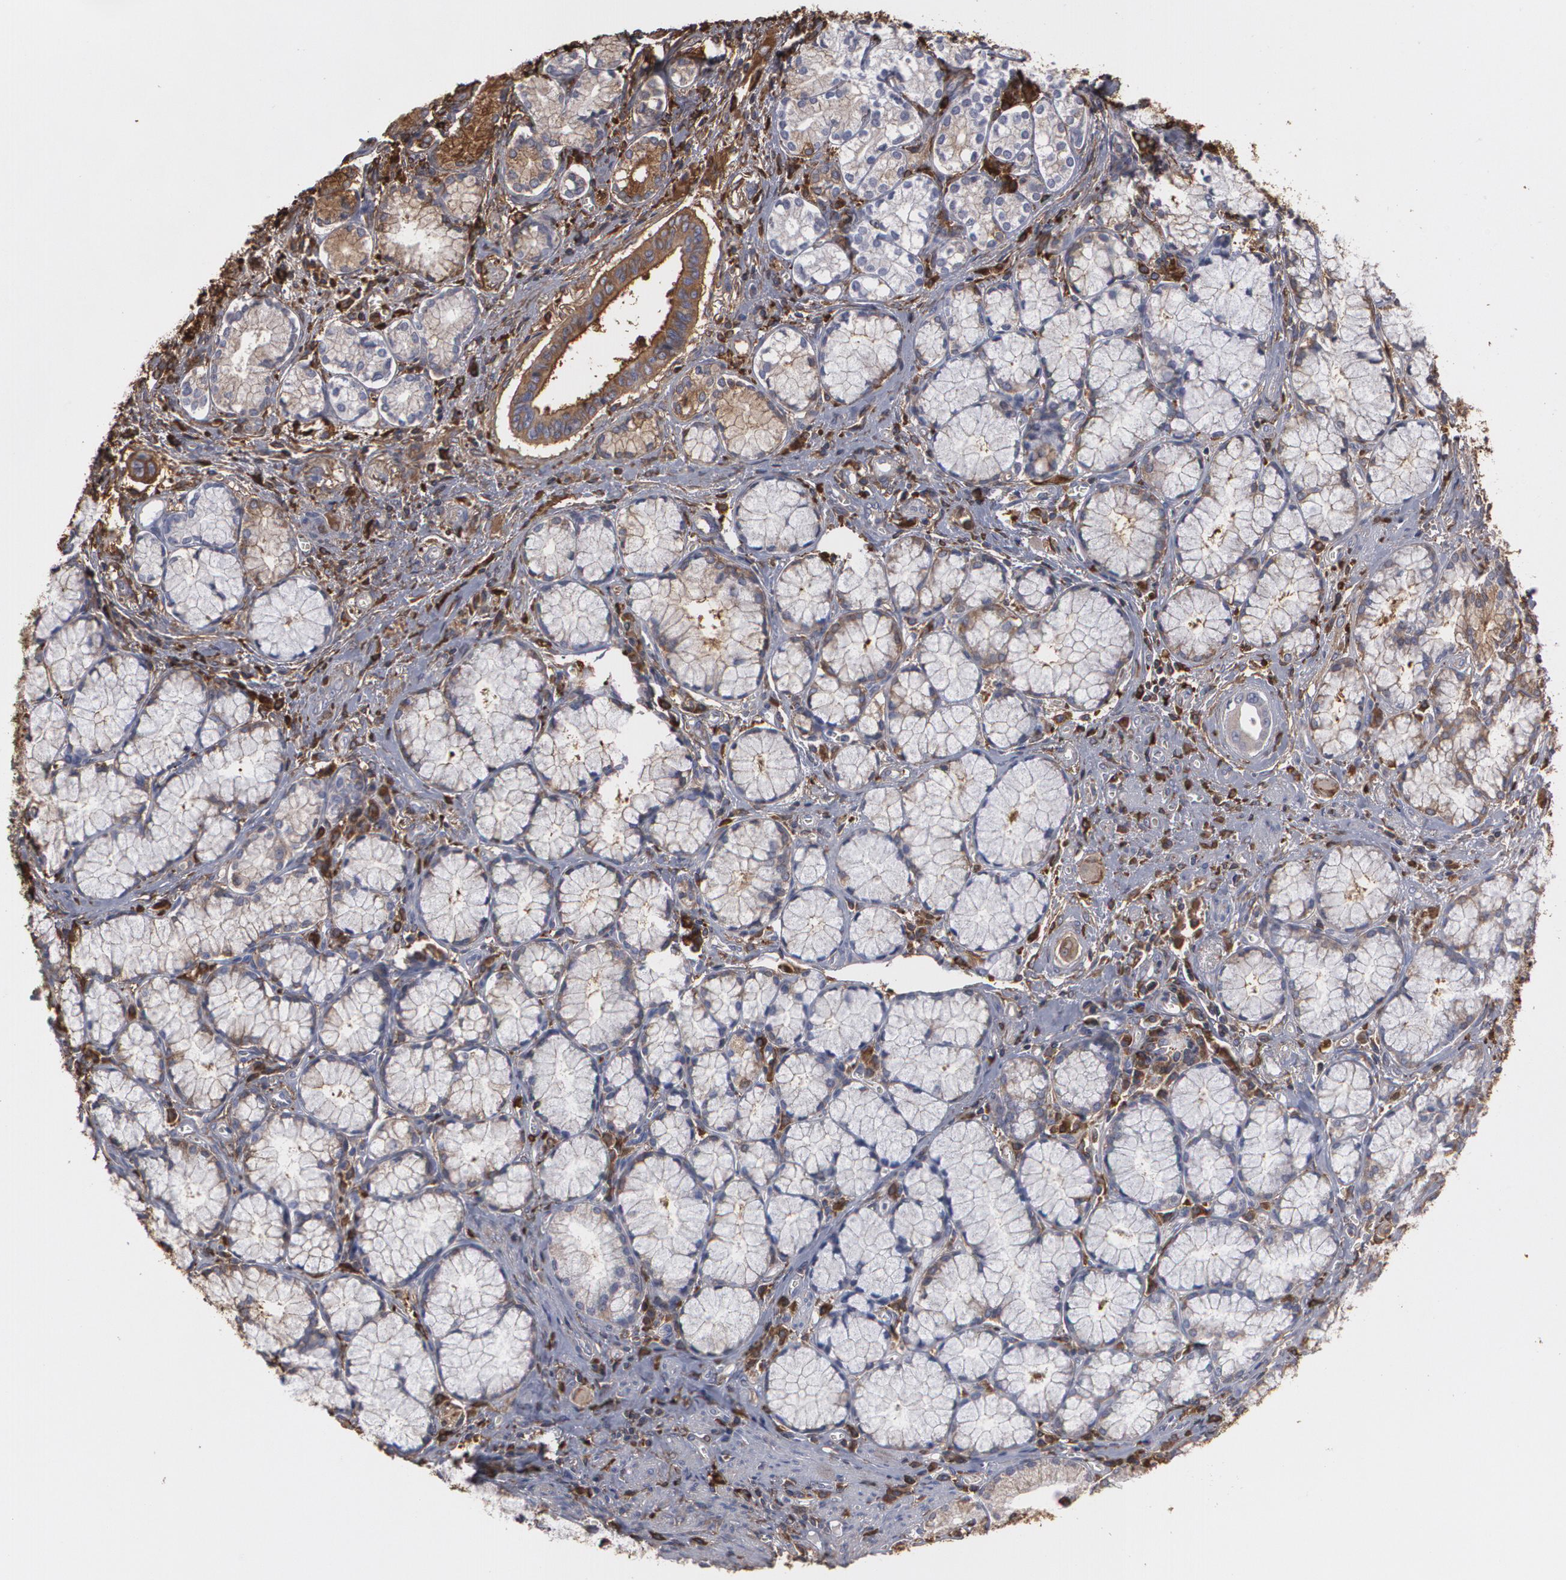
{"staining": {"intensity": "moderate", "quantity": ">75%", "location": "cytoplasmic/membranous"}, "tissue": "pancreatic cancer", "cell_type": "Tumor cells", "image_type": "cancer", "snomed": [{"axis": "morphology", "description": "Adenocarcinoma, NOS"}, {"axis": "topography", "description": "Pancreas"}], "caption": "Immunohistochemistry (IHC) micrograph of neoplastic tissue: pancreatic cancer (adenocarcinoma) stained using immunohistochemistry exhibits medium levels of moderate protein expression localized specifically in the cytoplasmic/membranous of tumor cells, appearing as a cytoplasmic/membranous brown color.", "gene": "ODC1", "patient": {"sex": "male", "age": 77}}